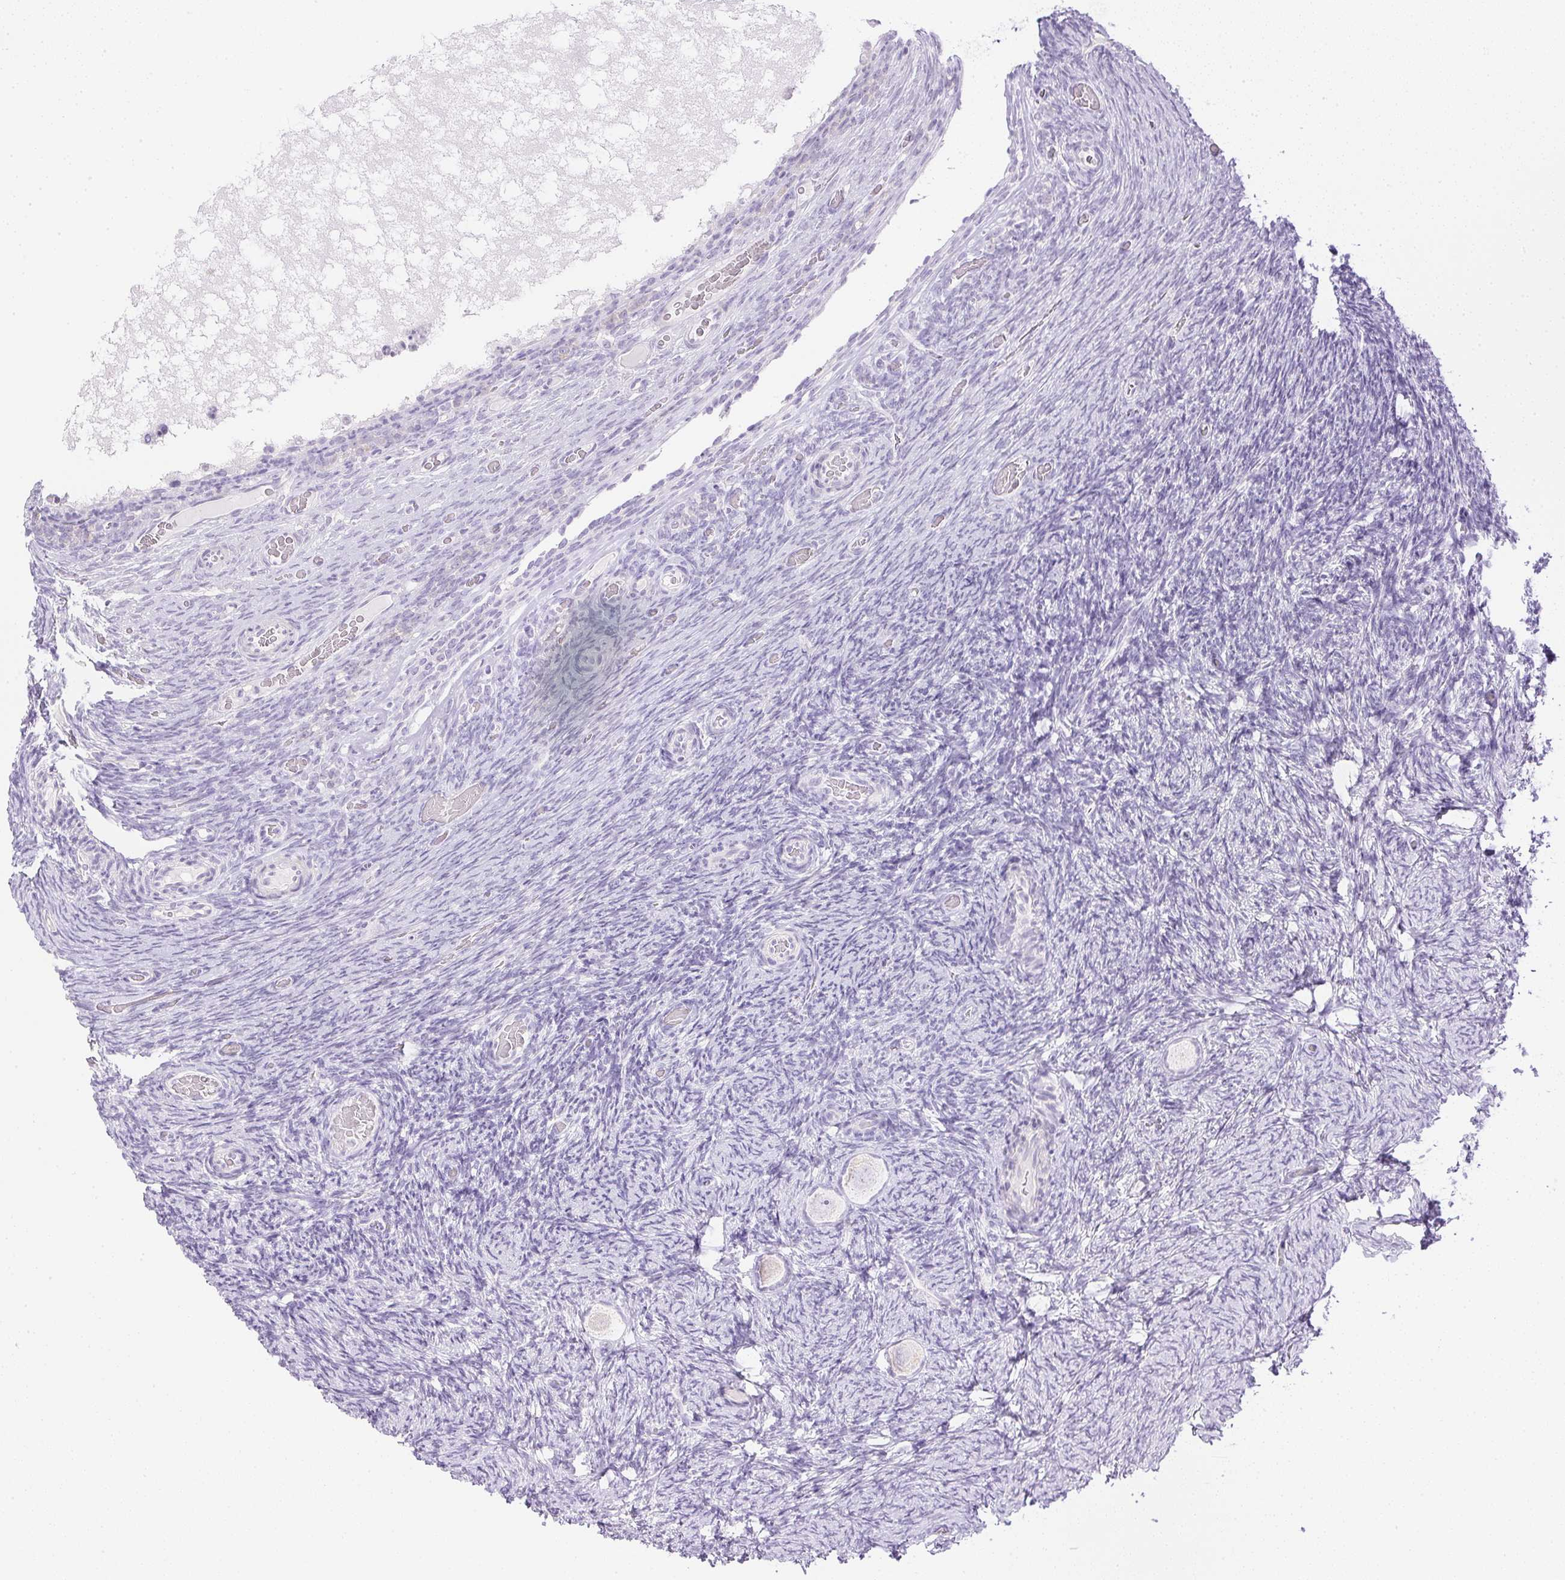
{"staining": {"intensity": "negative", "quantity": "none", "location": "none"}, "tissue": "ovary", "cell_type": "Follicle cells", "image_type": "normal", "snomed": [{"axis": "morphology", "description": "Normal tissue, NOS"}, {"axis": "topography", "description": "Ovary"}], "caption": "Normal ovary was stained to show a protein in brown. There is no significant expression in follicle cells. (Brightfield microscopy of DAB (3,3'-diaminobenzidine) IHC at high magnification).", "gene": "CTRL", "patient": {"sex": "female", "age": 34}}